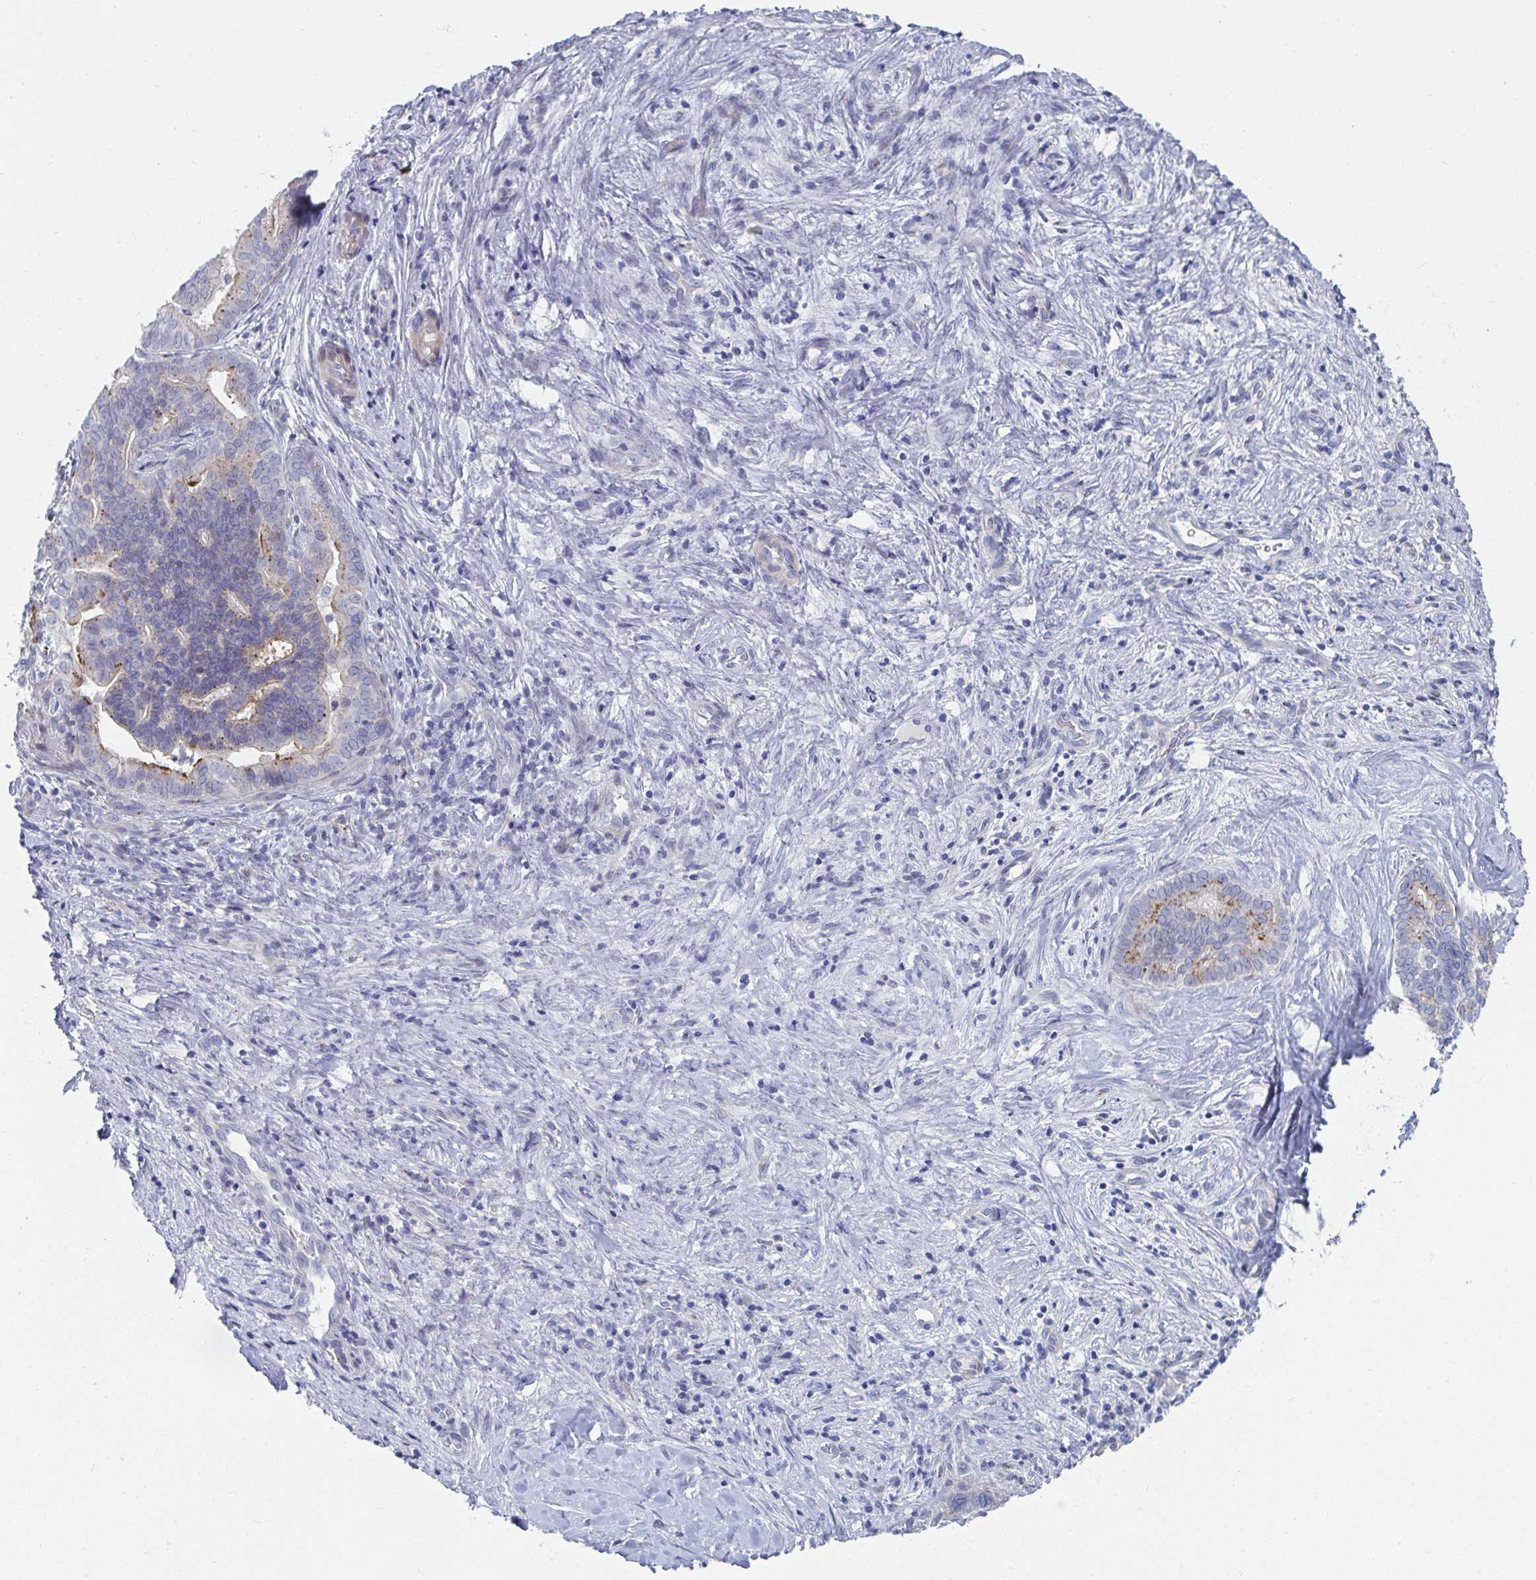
{"staining": {"intensity": "moderate", "quantity": "25%-75%", "location": "cytoplasmic/membranous"}, "tissue": "liver cancer", "cell_type": "Tumor cells", "image_type": "cancer", "snomed": [{"axis": "morphology", "description": "Cholangiocarcinoma"}, {"axis": "topography", "description": "Liver"}], "caption": "A brown stain labels moderate cytoplasmic/membranous positivity of a protein in human liver cancer tumor cells.", "gene": "PSMG1", "patient": {"sex": "female", "age": 64}}